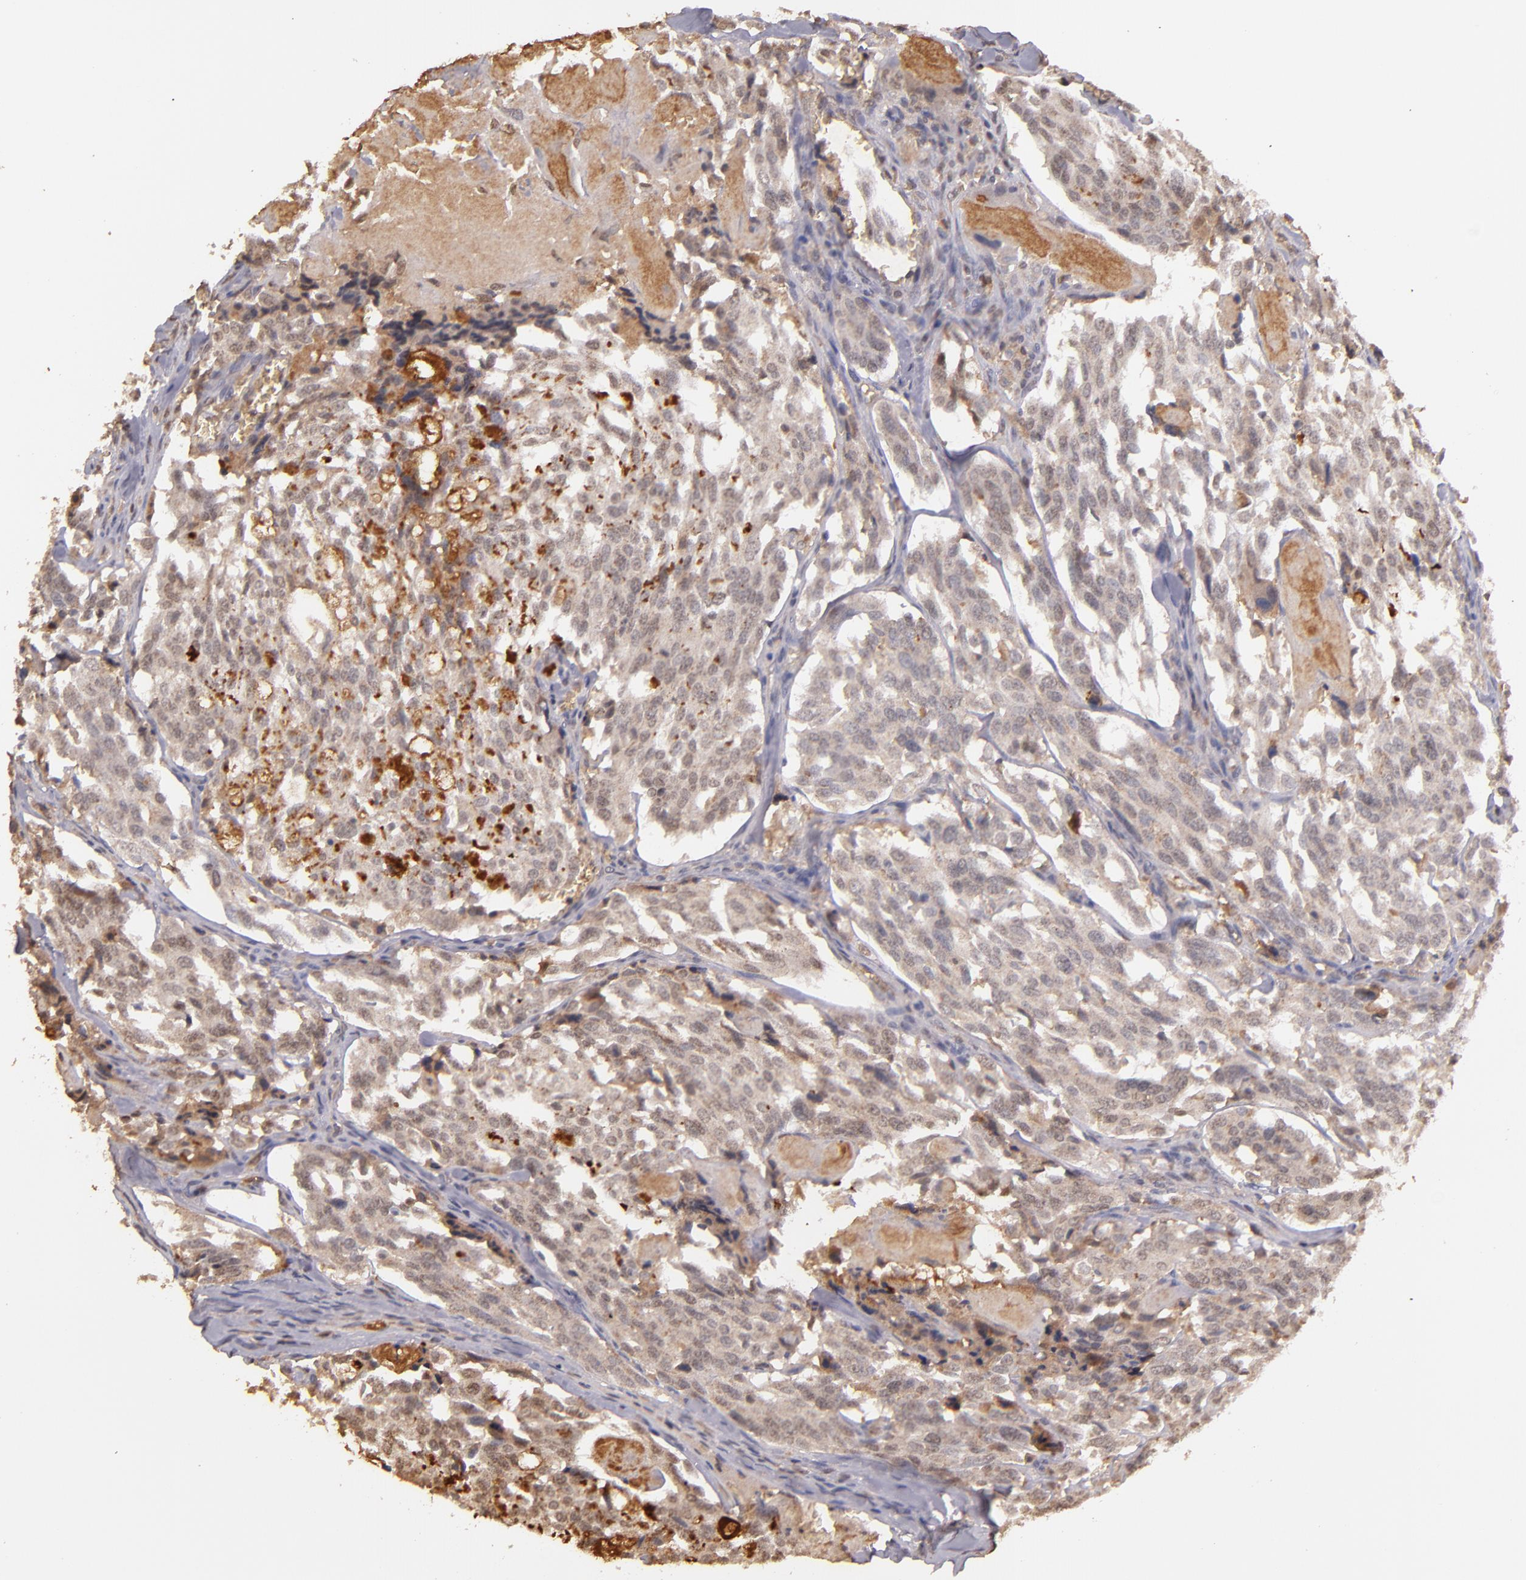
{"staining": {"intensity": "weak", "quantity": ">75%", "location": "cytoplasmic/membranous"}, "tissue": "thyroid cancer", "cell_type": "Tumor cells", "image_type": "cancer", "snomed": [{"axis": "morphology", "description": "Carcinoma, NOS"}, {"axis": "morphology", "description": "Carcinoid, malignant, NOS"}, {"axis": "topography", "description": "Thyroid gland"}], "caption": "Immunohistochemical staining of human thyroid cancer reveals low levels of weak cytoplasmic/membranous expression in about >75% of tumor cells.", "gene": "SERPINC1", "patient": {"sex": "male", "age": 33}}